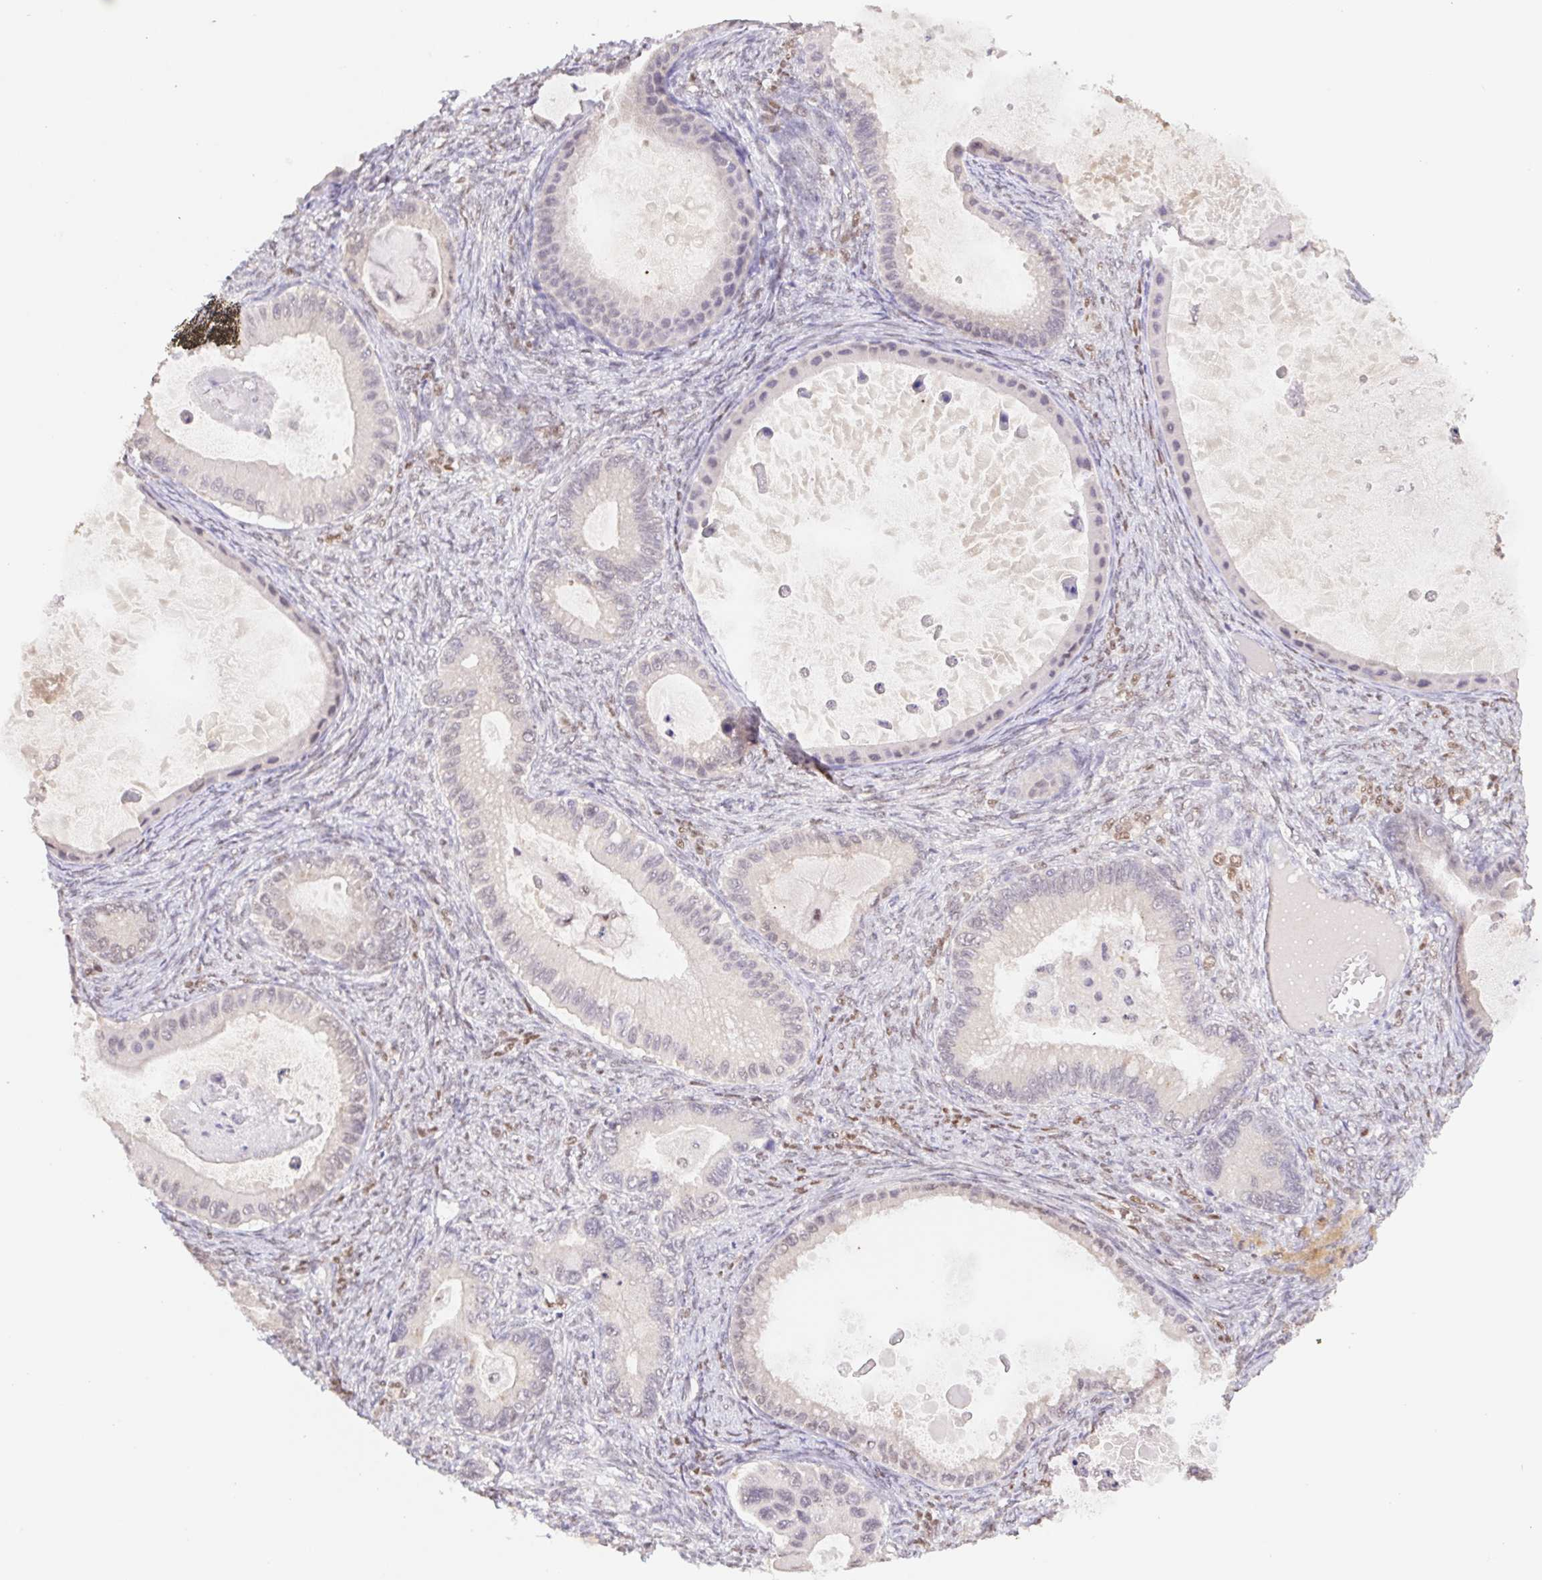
{"staining": {"intensity": "negative", "quantity": "none", "location": "none"}, "tissue": "ovarian cancer", "cell_type": "Tumor cells", "image_type": "cancer", "snomed": [{"axis": "morphology", "description": "Cystadenocarcinoma, mucinous, NOS"}, {"axis": "topography", "description": "Ovary"}], "caption": "This image is of ovarian cancer stained with immunohistochemistry (IHC) to label a protein in brown with the nuclei are counter-stained blue. There is no positivity in tumor cells.", "gene": "L3MBTL4", "patient": {"sex": "female", "age": 64}}